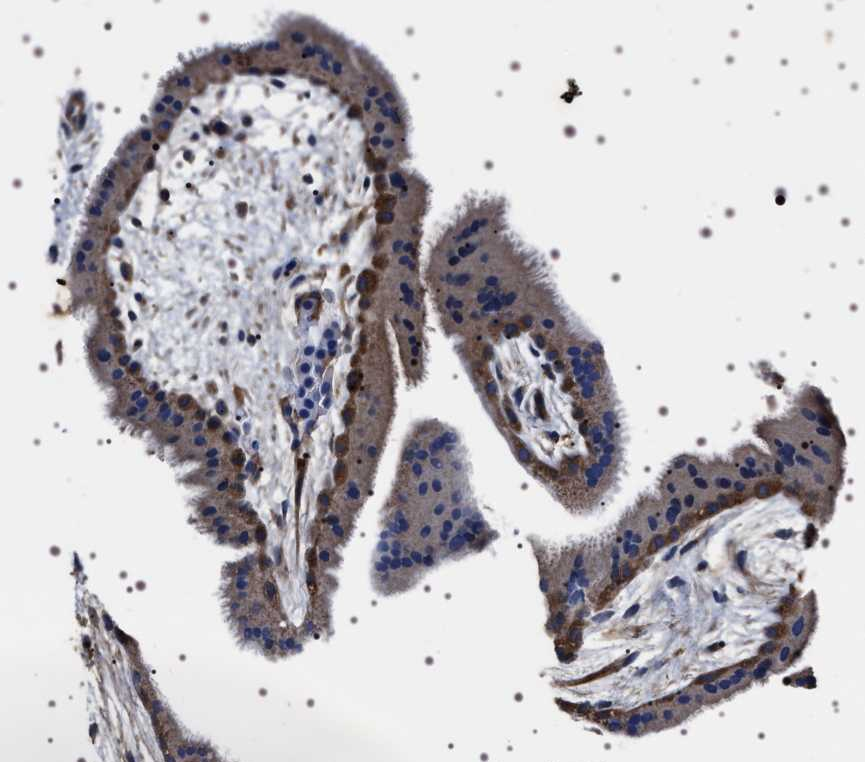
{"staining": {"intensity": "moderate", "quantity": ">75%", "location": "cytoplasmic/membranous"}, "tissue": "placenta", "cell_type": "Trophoblastic cells", "image_type": "normal", "snomed": [{"axis": "morphology", "description": "Normal tissue, NOS"}, {"axis": "topography", "description": "Placenta"}], "caption": "IHC histopathology image of benign placenta: human placenta stained using IHC exhibits medium levels of moderate protein expression localized specifically in the cytoplasmic/membranous of trophoblastic cells, appearing as a cytoplasmic/membranous brown color.", "gene": "WDR1", "patient": {"sex": "female", "age": 19}}